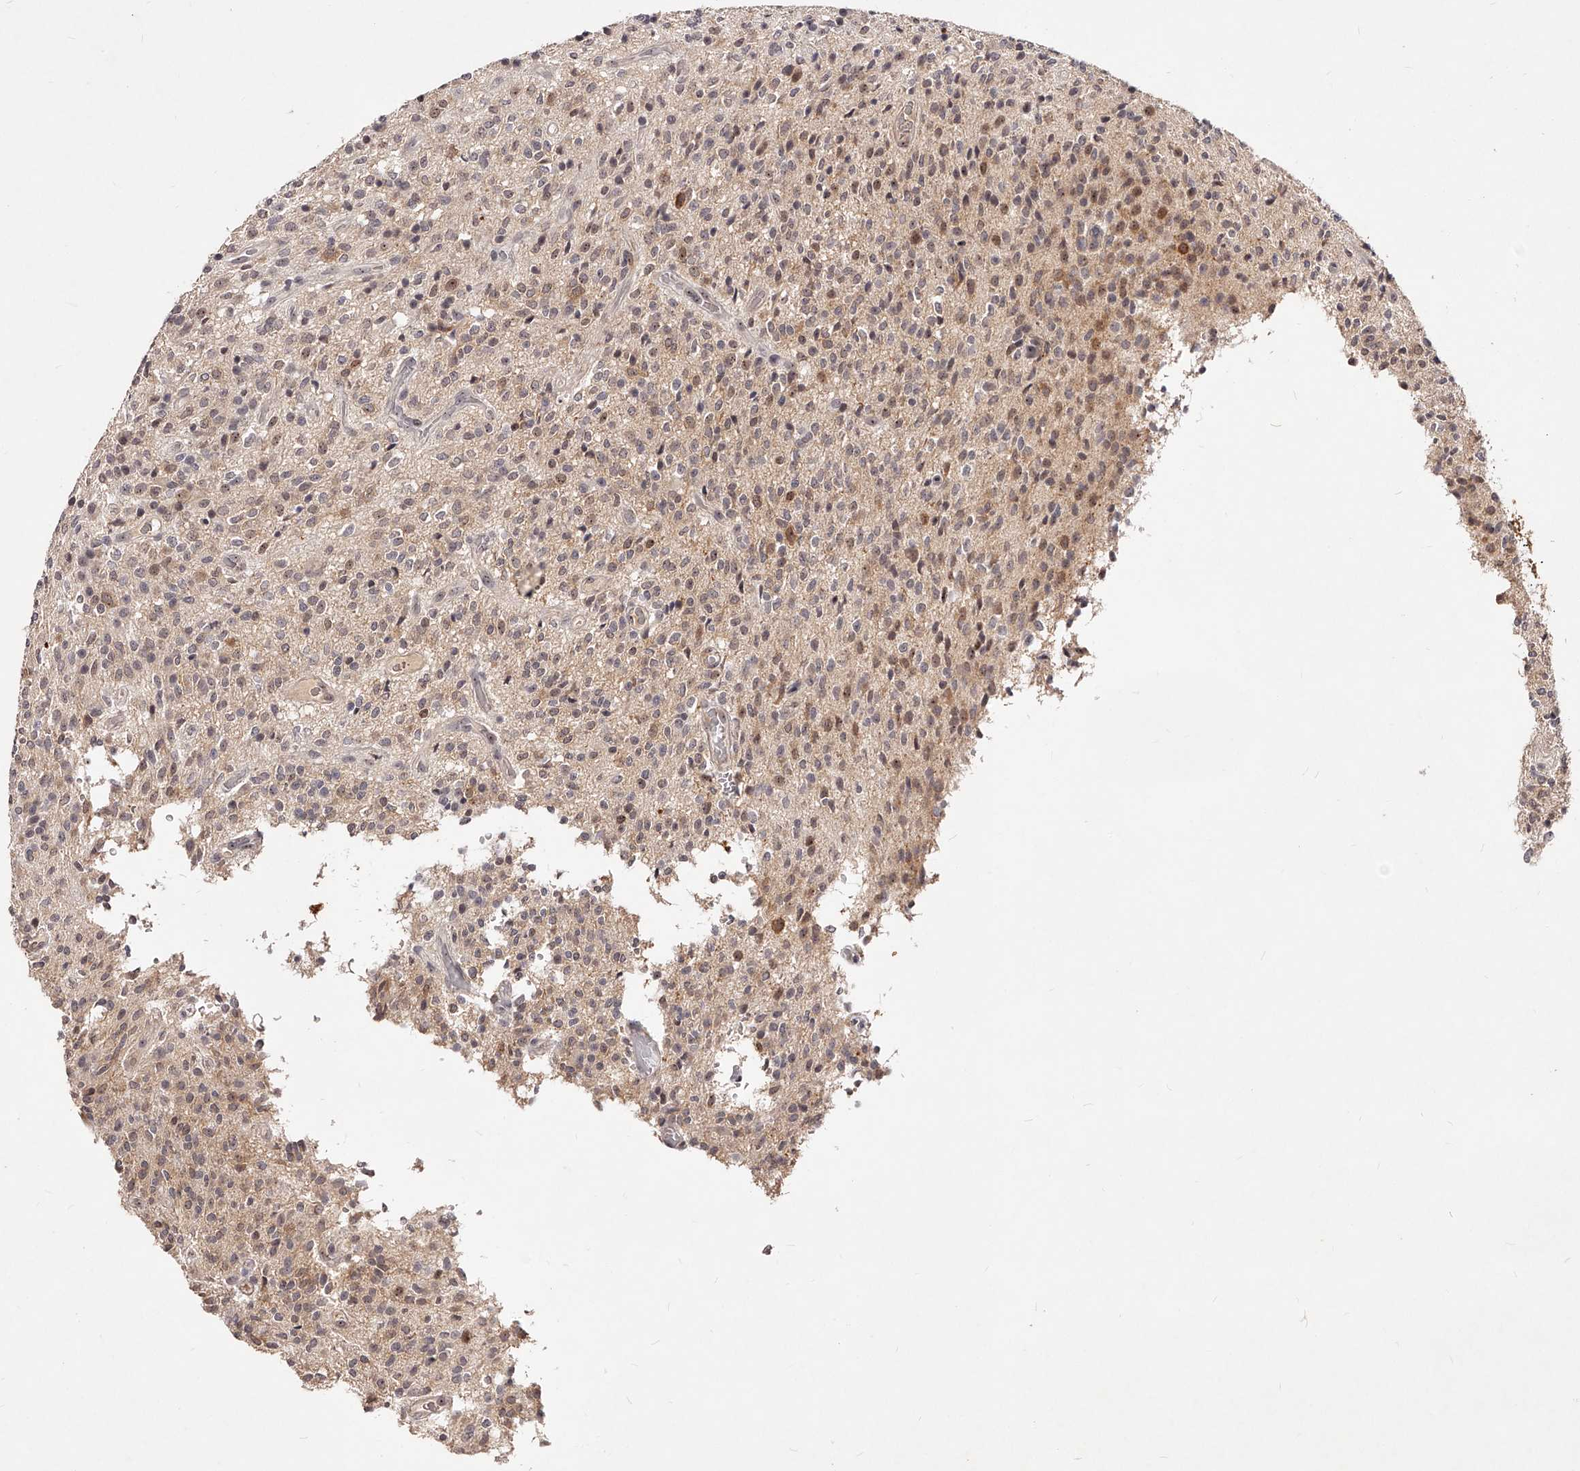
{"staining": {"intensity": "moderate", "quantity": "25%-75%", "location": "nuclear"}, "tissue": "glioma", "cell_type": "Tumor cells", "image_type": "cancer", "snomed": [{"axis": "morphology", "description": "Glioma, malignant, High grade"}, {"axis": "topography", "description": "Brain"}], "caption": "High-grade glioma (malignant) stained with a brown dye demonstrates moderate nuclear positive positivity in approximately 25%-75% of tumor cells.", "gene": "PHACTR1", "patient": {"sex": "male", "age": 34}}